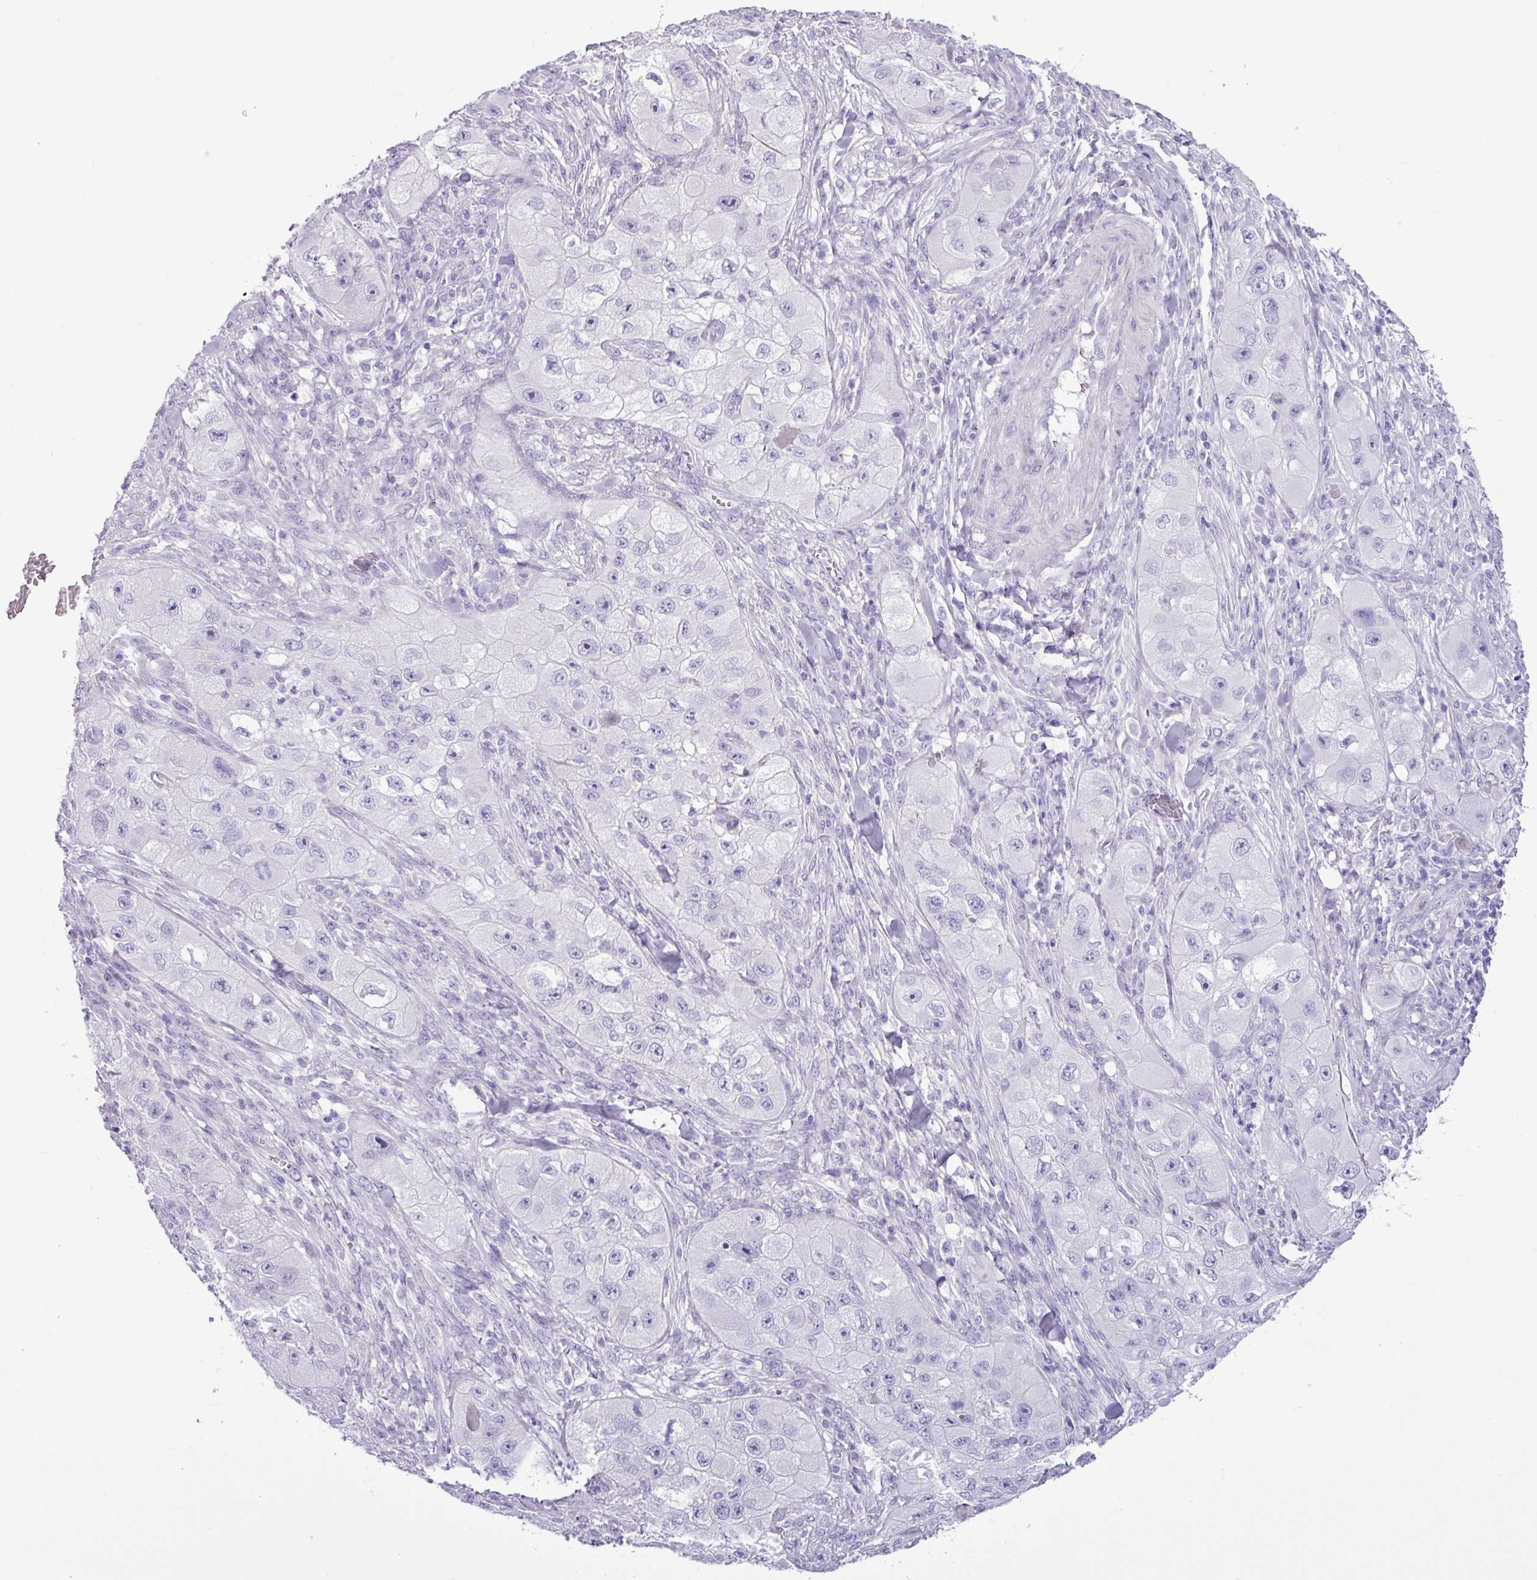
{"staining": {"intensity": "negative", "quantity": "none", "location": "none"}, "tissue": "skin cancer", "cell_type": "Tumor cells", "image_type": "cancer", "snomed": [{"axis": "morphology", "description": "Squamous cell carcinoma, NOS"}, {"axis": "topography", "description": "Skin"}, {"axis": "topography", "description": "Subcutis"}], "caption": "There is no significant expression in tumor cells of skin cancer.", "gene": "ALDH3A1", "patient": {"sex": "male", "age": 73}}